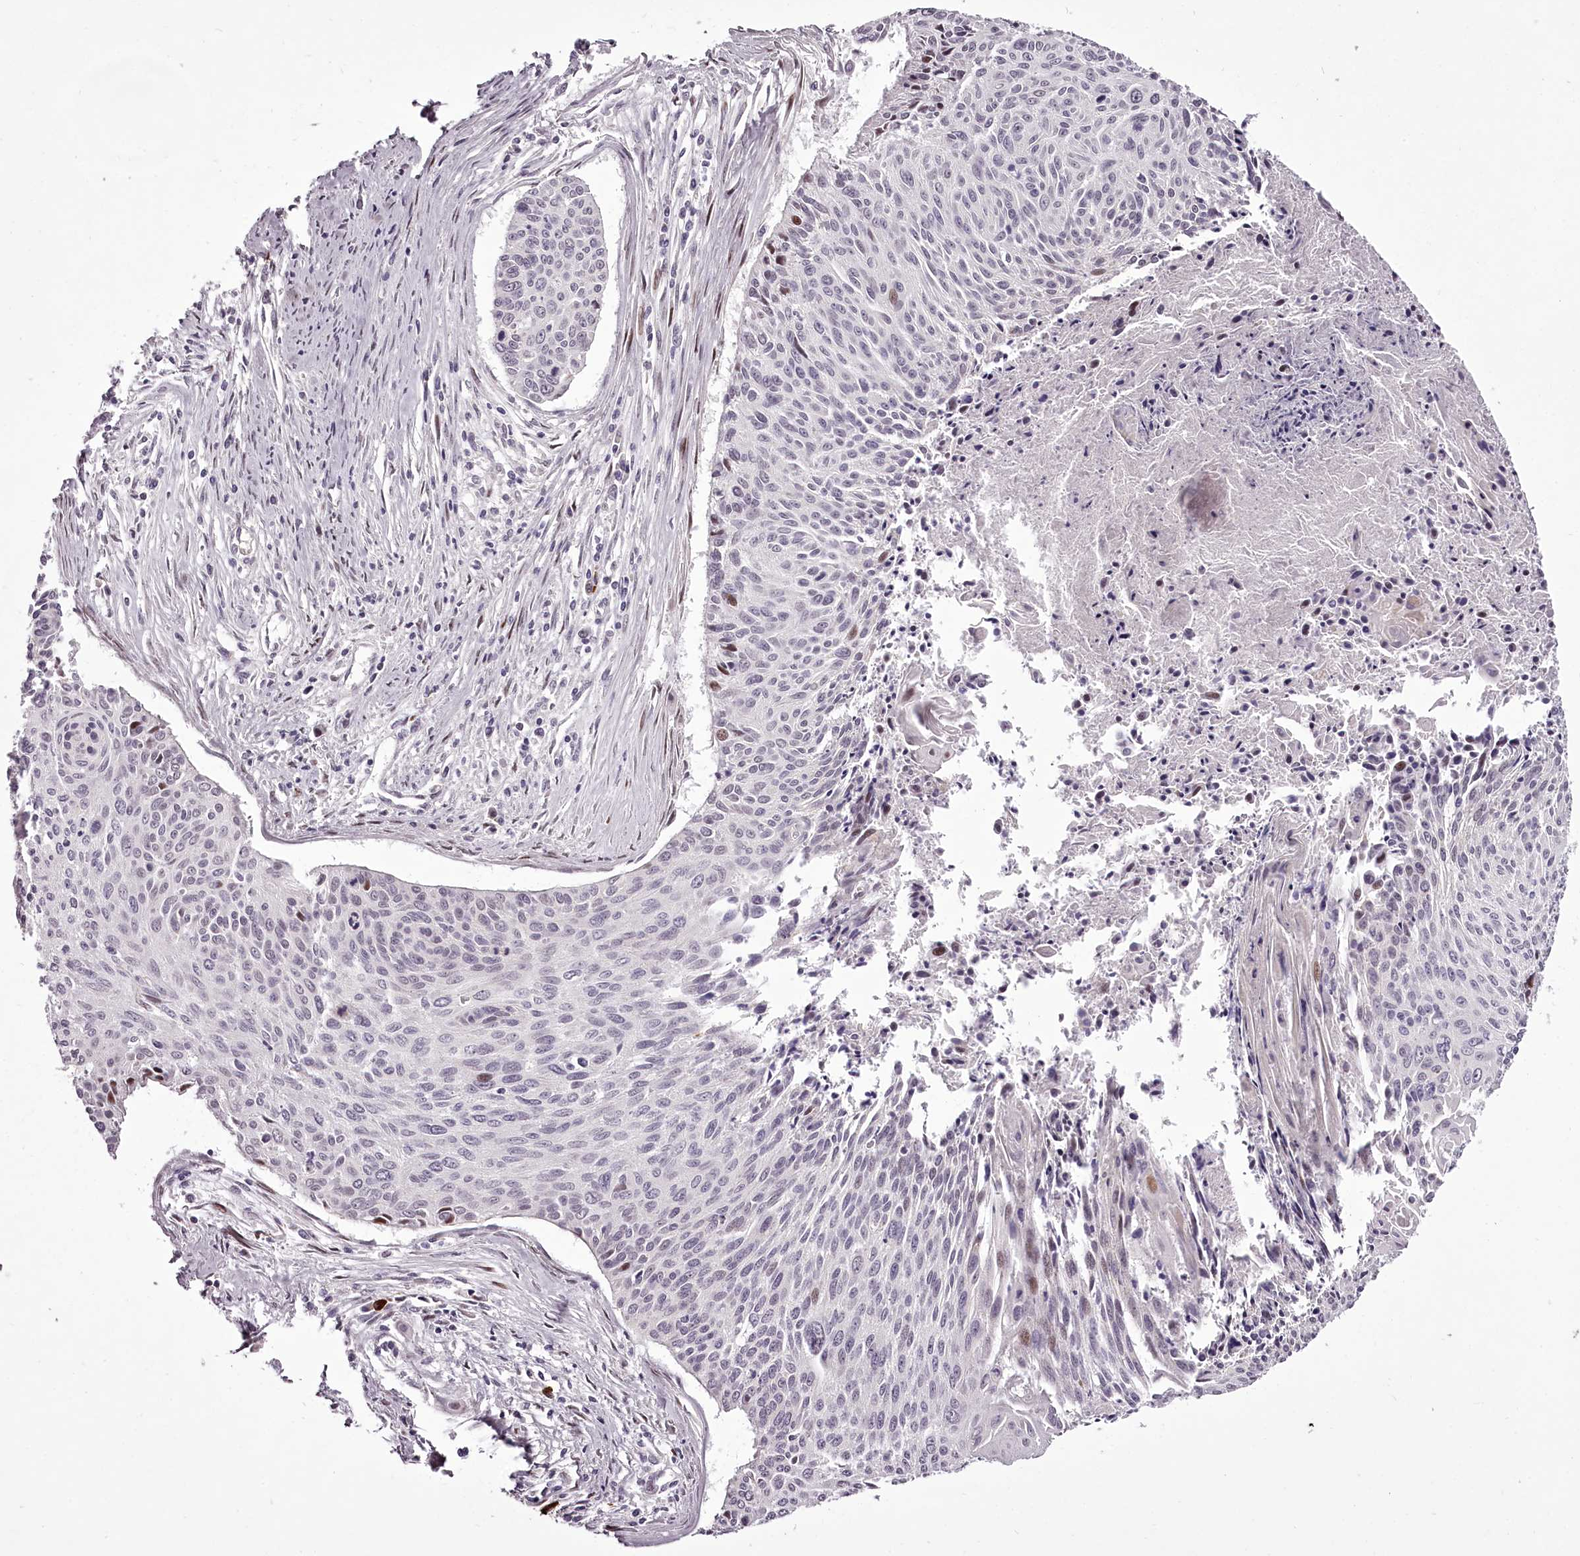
{"staining": {"intensity": "weak", "quantity": "<25%", "location": "nuclear"}, "tissue": "cervical cancer", "cell_type": "Tumor cells", "image_type": "cancer", "snomed": [{"axis": "morphology", "description": "Squamous cell carcinoma, NOS"}, {"axis": "topography", "description": "Cervix"}], "caption": "This is an IHC histopathology image of cervical cancer (squamous cell carcinoma). There is no staining in tumor cells.", "gene": "C1orf56", "patient": {"sex": "female", "age": 55}}